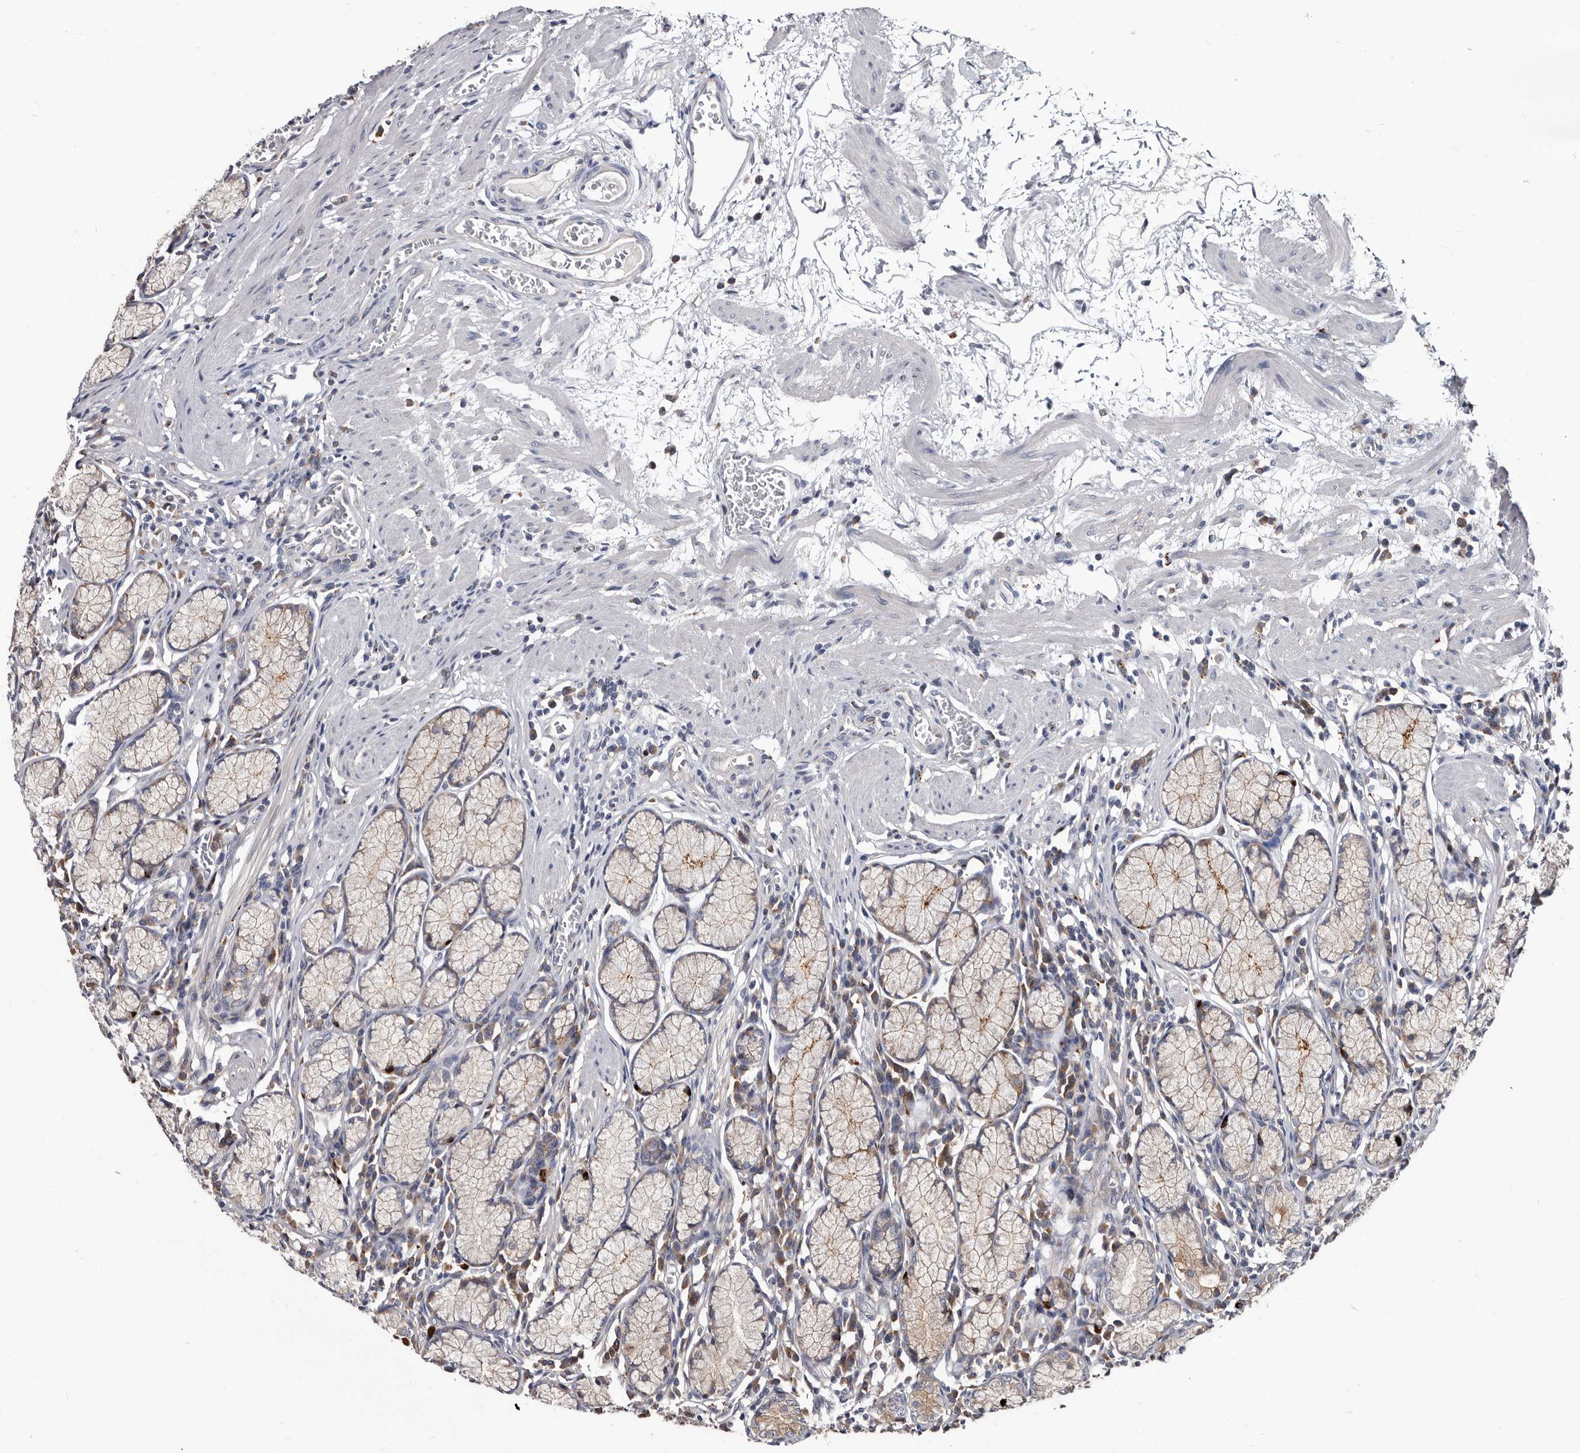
{"staining": {"intensity": "moderate", "quantity": "25%-75%", "location": "cytoplasmic/membranous"}, "tissue": "stomach", "cell_type": "Glandular cells", "image_type": "normal", "snomed": [{"axis": "morphology", "description": "Normal tissue, NOS"}, {"axis": "topography", "description": "Stomach"}], "caption": "Protein expression analysis of unremarkable human stomach reveals moderate cytoplasmic/membranous expression in about 25%-75% of glandular cells.", "gene": "ABCF2", "patient": {"sex": "male", "age": 55}}